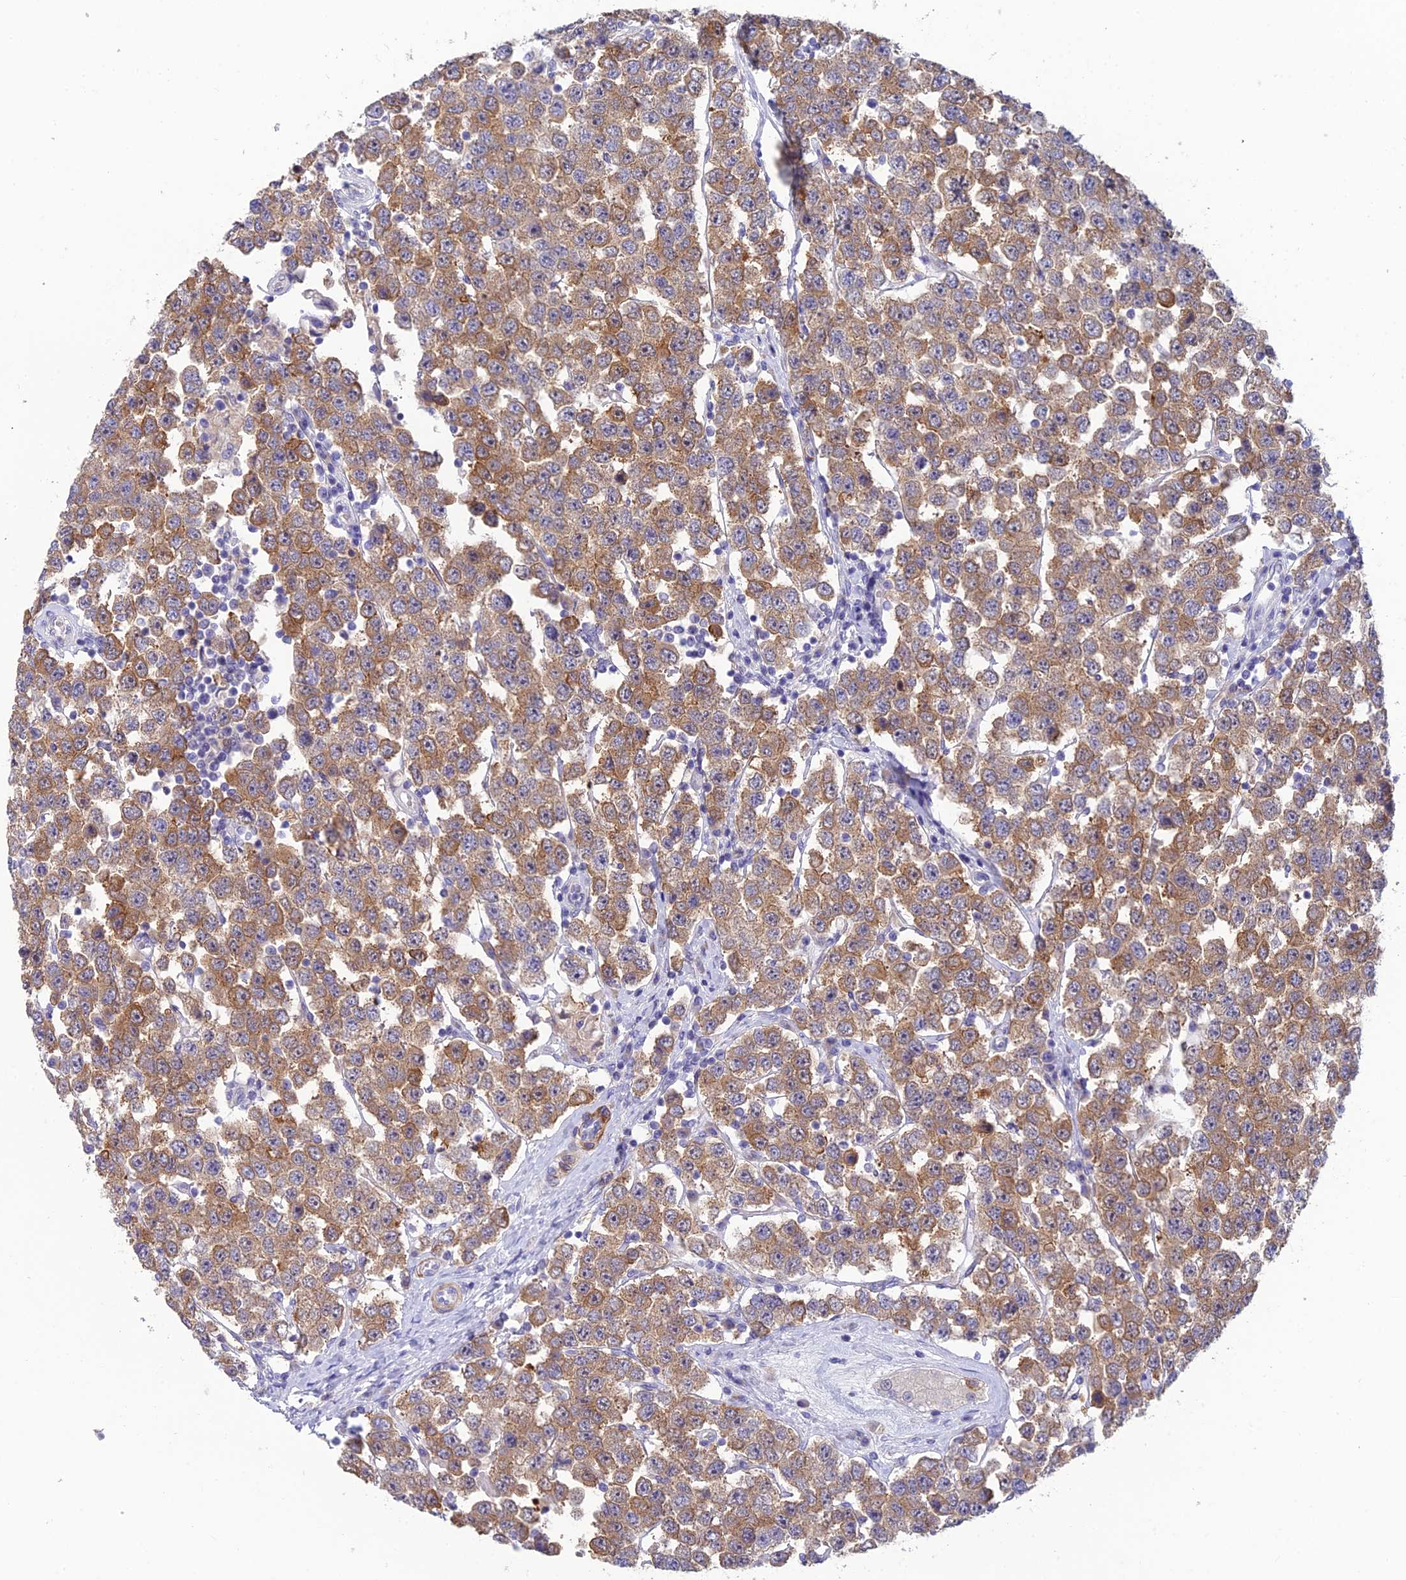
{"staining": {"intensity": "moderate", "quantity": ">75%", "location": "cytoplasmic/membranous"}, "tissue": "testis cancer", "cell_type": "Tumor cells", "image_type": "cancer", "snomed": [{"axis": "morphology", "description": "Seminoma, NOS"}, {"axis": "topography", "description": "Testis"}], "caption": "Immunohistochemistry photomicrograph of neoplastic tissue: human seminoma (testis) stained using immunohistochemistry exhibits medium levels of moderate protein expression localized specifically in the cytoplasmic/membranous of tumor cells, appearing as a cytoplasmic/membranous brown color.", "gene": "XPO7", "patient": {"sex": "male", "age": 28}}